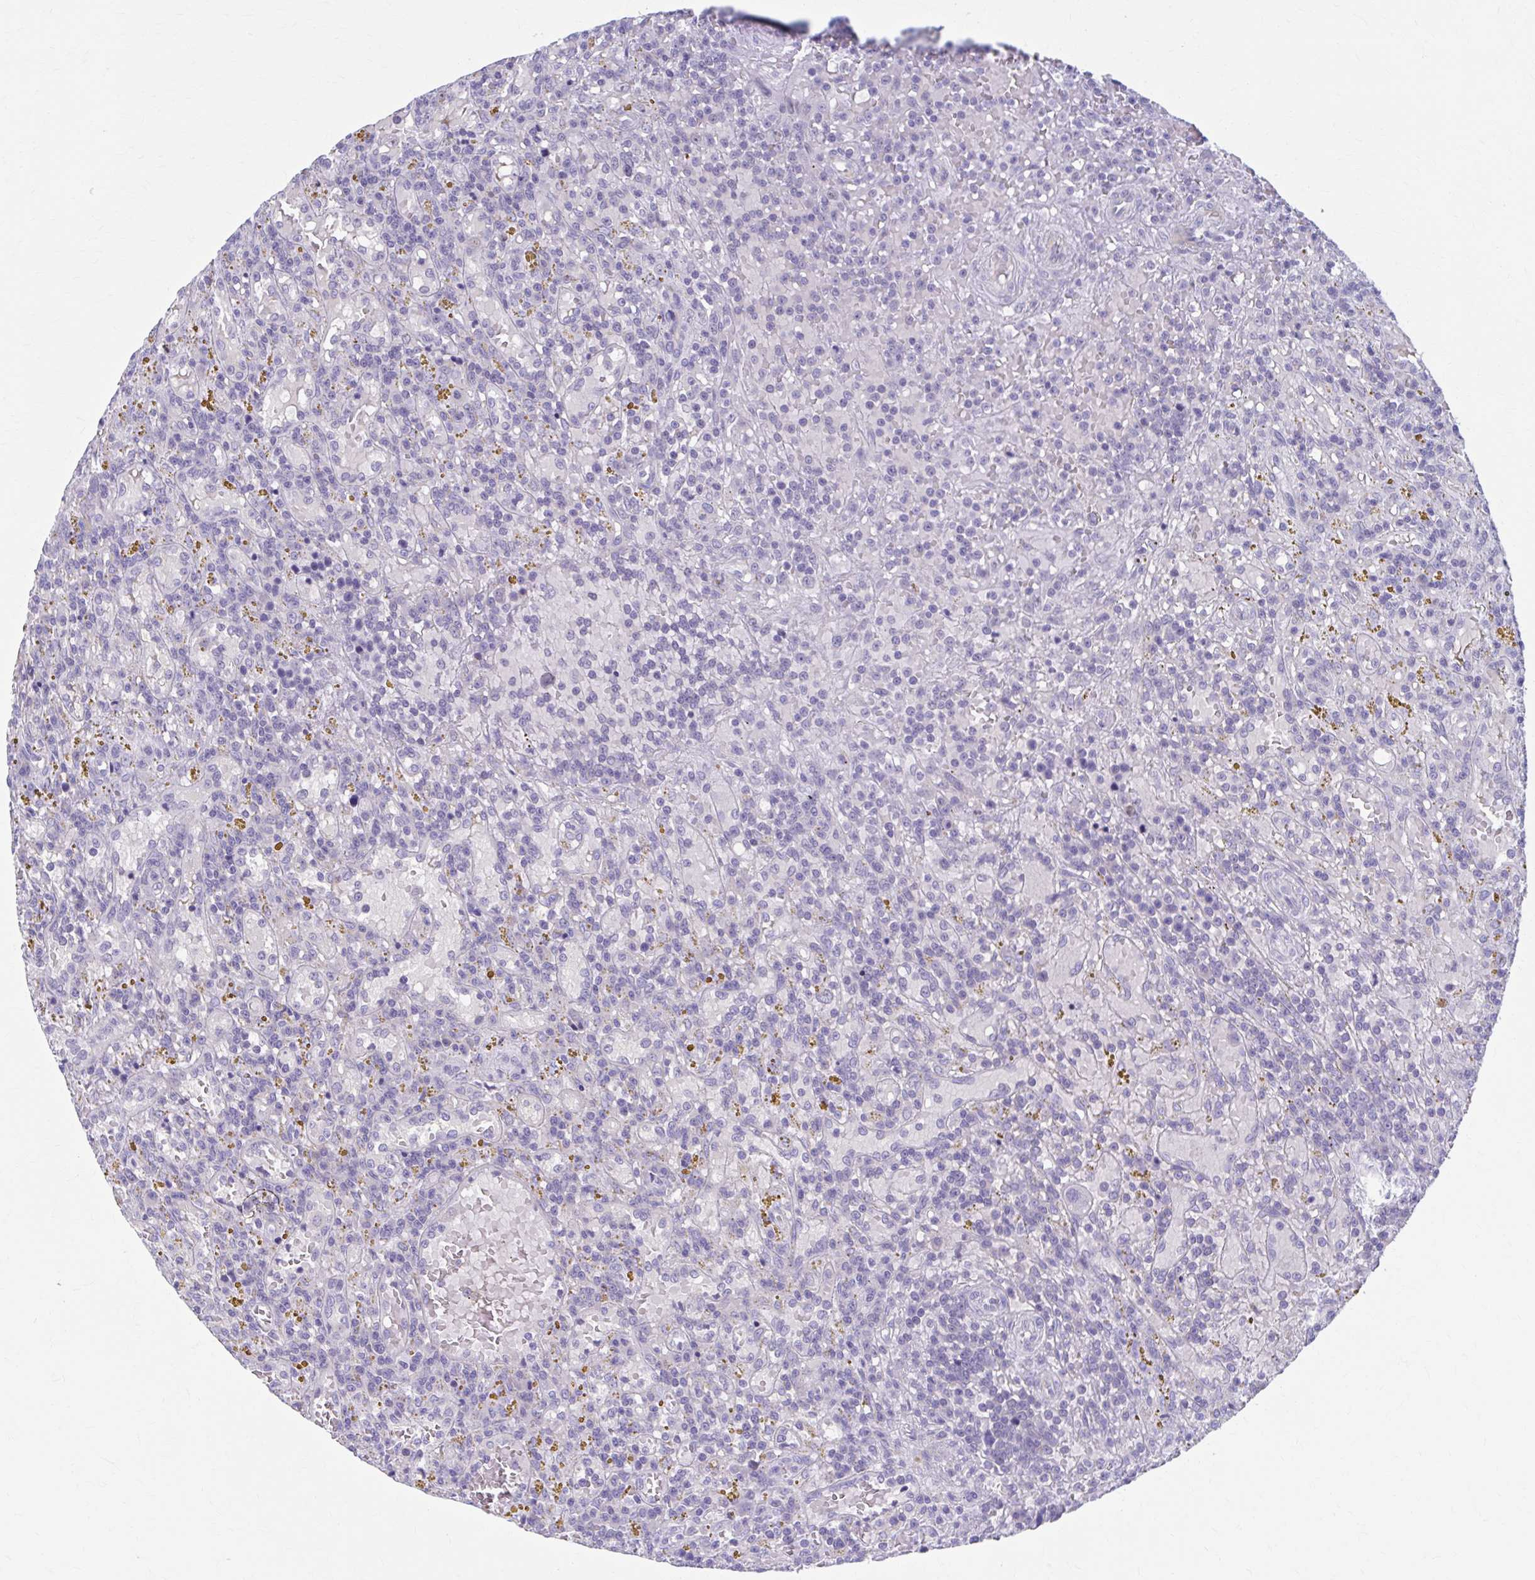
{"staining": {"intensity": "negative", "quantity": "none", "location": "none"}, "tissue": "lymphoma", "cell_type": "Tumor cells", "image_type": "cancer", "snomed": [{"axis": "morphology", "description": "Malignant lymphoma, non-Hodgkin's type, Low grade"}, {"axis": "topography", "description": "Spleen"}], "caption": "Photomicrograph shows no protein expression in tumor cells of lymphoma tissue. Brightfield microscopy of immunohistochemistry stained with DAB (3,3'-diaminobenzidine) (brown) and hematoxylin (blue), captured at high magnification.", "gene": "CCDC105", "patient": {"sex": "female", "age": 65}}